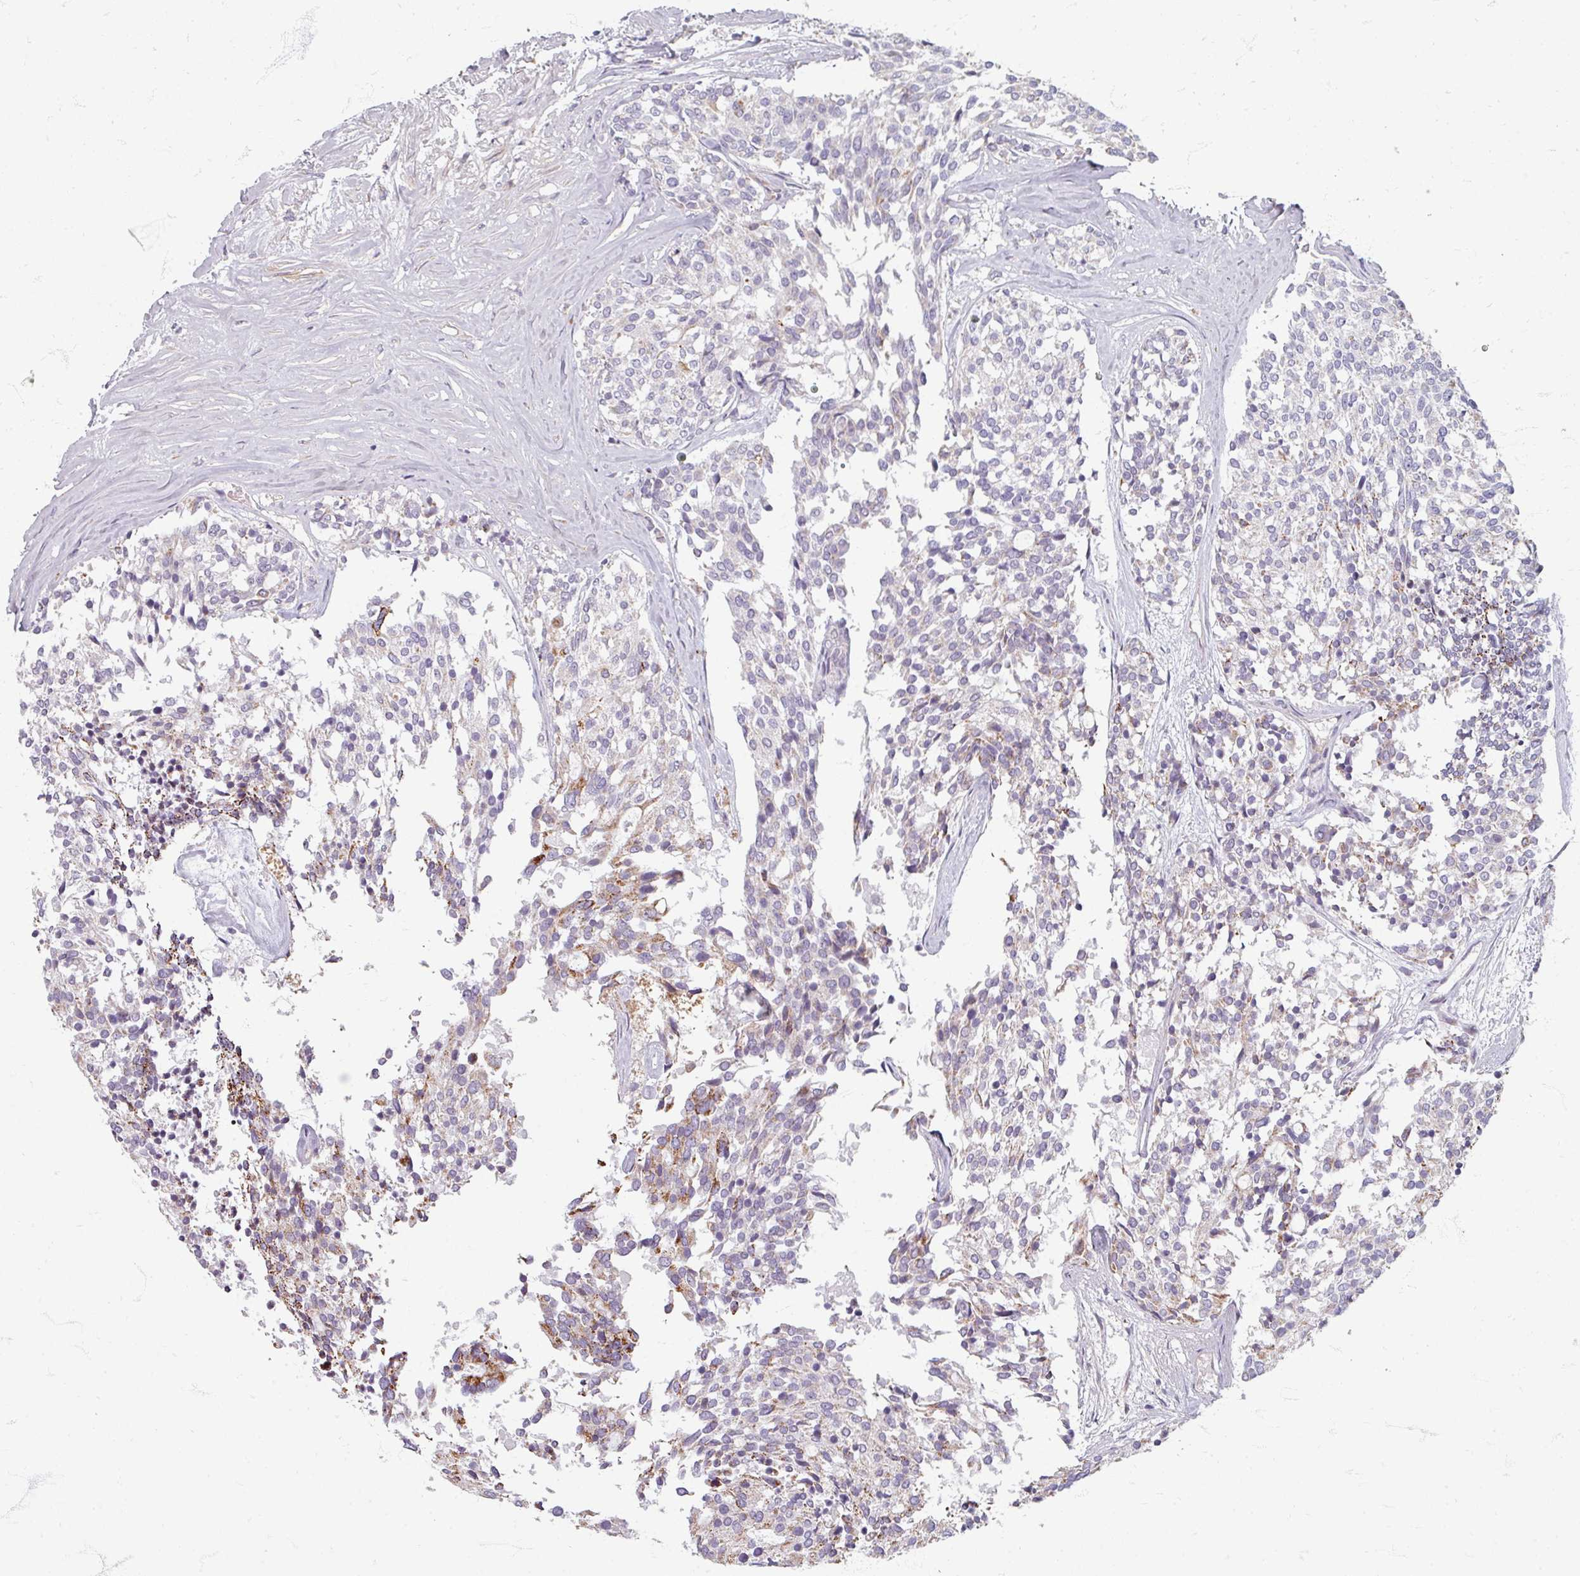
{"staining": {"intensity": "moderate", "quantity": "<25%", "location": "cytoplasmic/membranous"}, "tissue": "carcinoid", "cell_type": "Tumor cells", "image_type": "cancer", "snomed": [{"axis": "morphology", "description": "Carcinoid, malignant, NOS"}, {"axis": "topography", "description": "Pancreas"}], "caption": "Moderate cytoplasmic/membranous staining is appreciated in approximately <25% of tumor cells in carcinoid (malignant).", "gene": "GABARAPL1", "patient": {"sex": "female", "age": 54}}